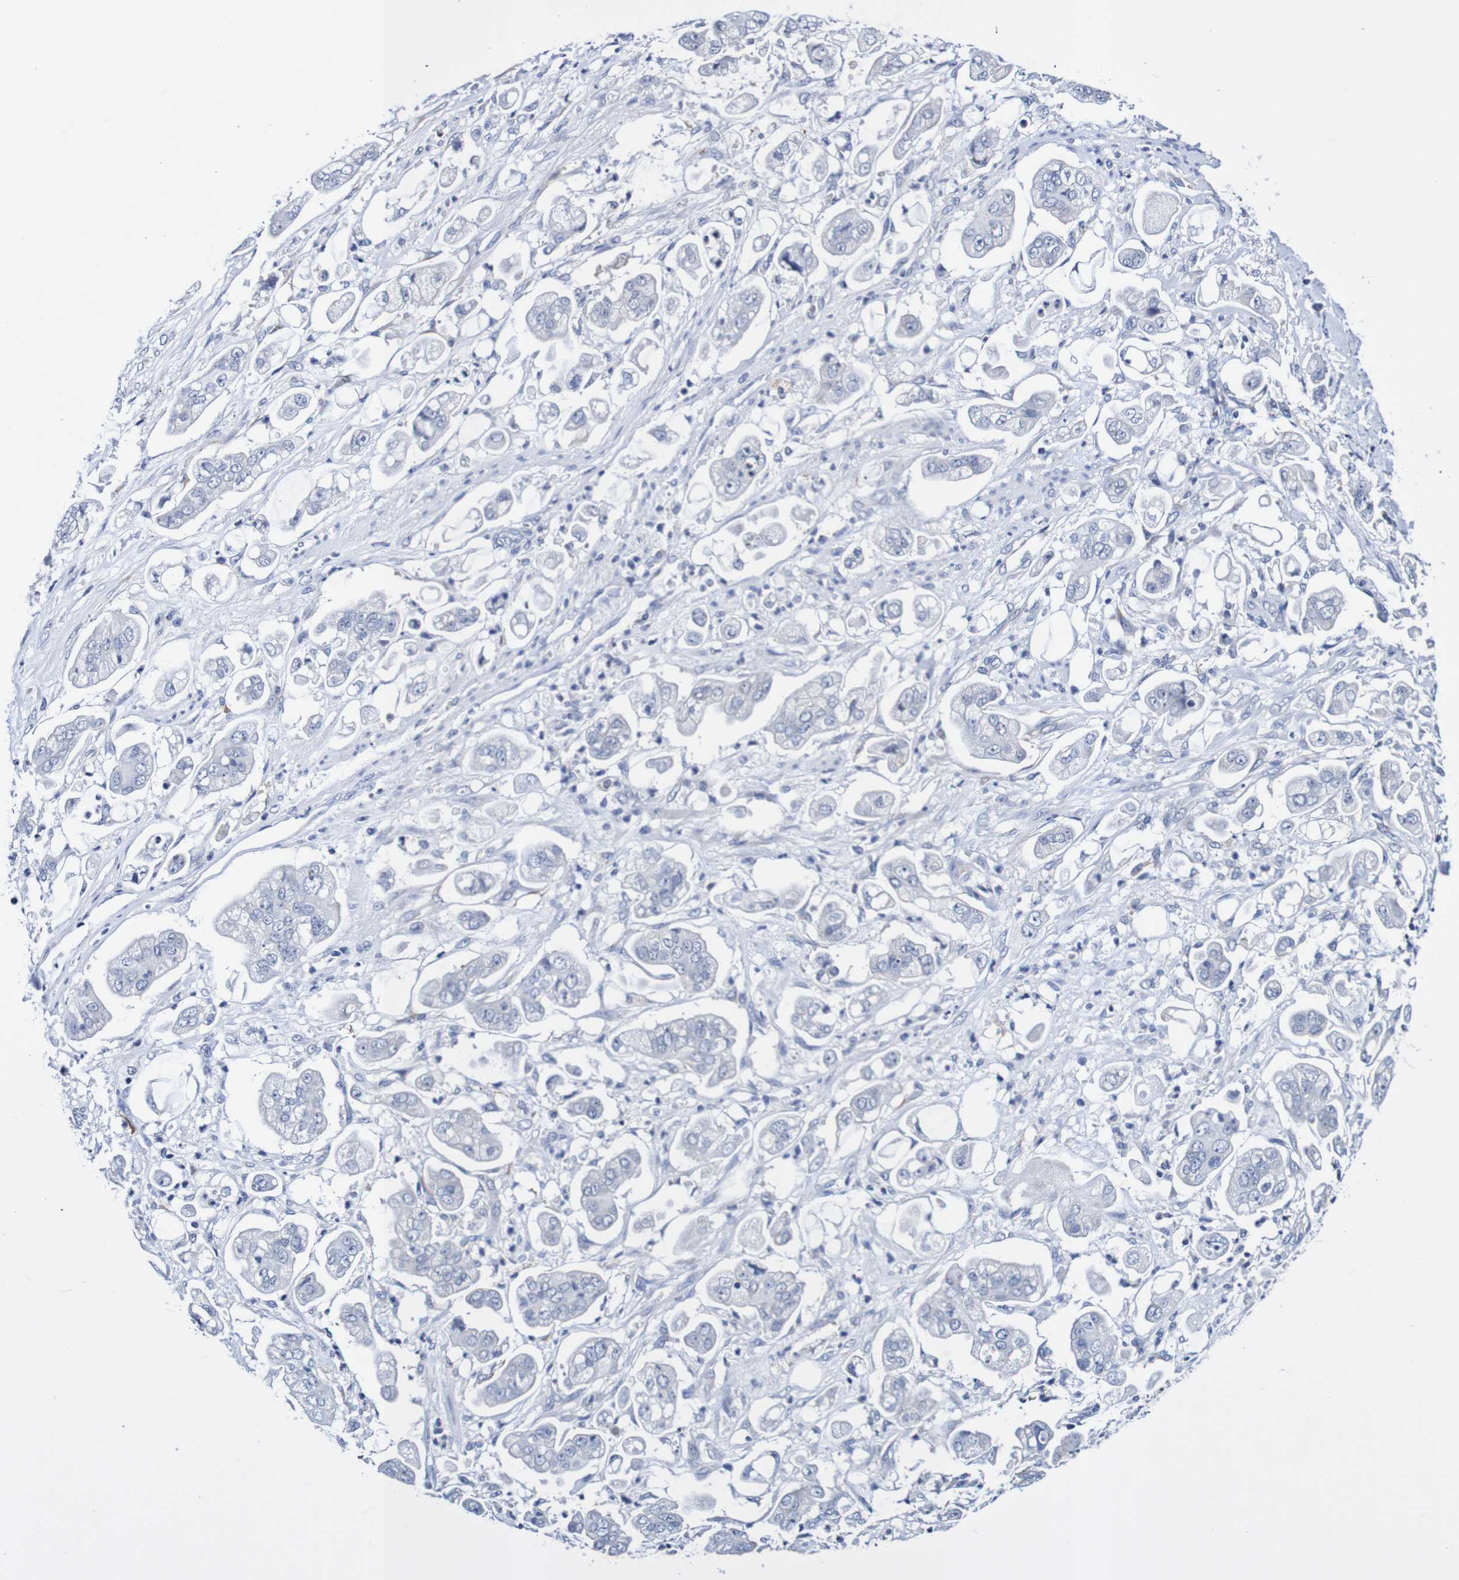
{"staining": {"intensity": "negative", "quantity": "none", "location": "none"}, "tissue": "stomach cancer", "cell_type": "Tumor cells", "image_type": "cancer", "snomed": [{"axis": "morphology", "description": "Adenocarcinoma, NOS"}, {"axis": "topography", "description": "Stomach"}], "caption": "Tumor cells show no significant positivity in stomach adenocarcinoma.", "gene": "SEZ6", "patient": {"sex": "male", "age": 62}}